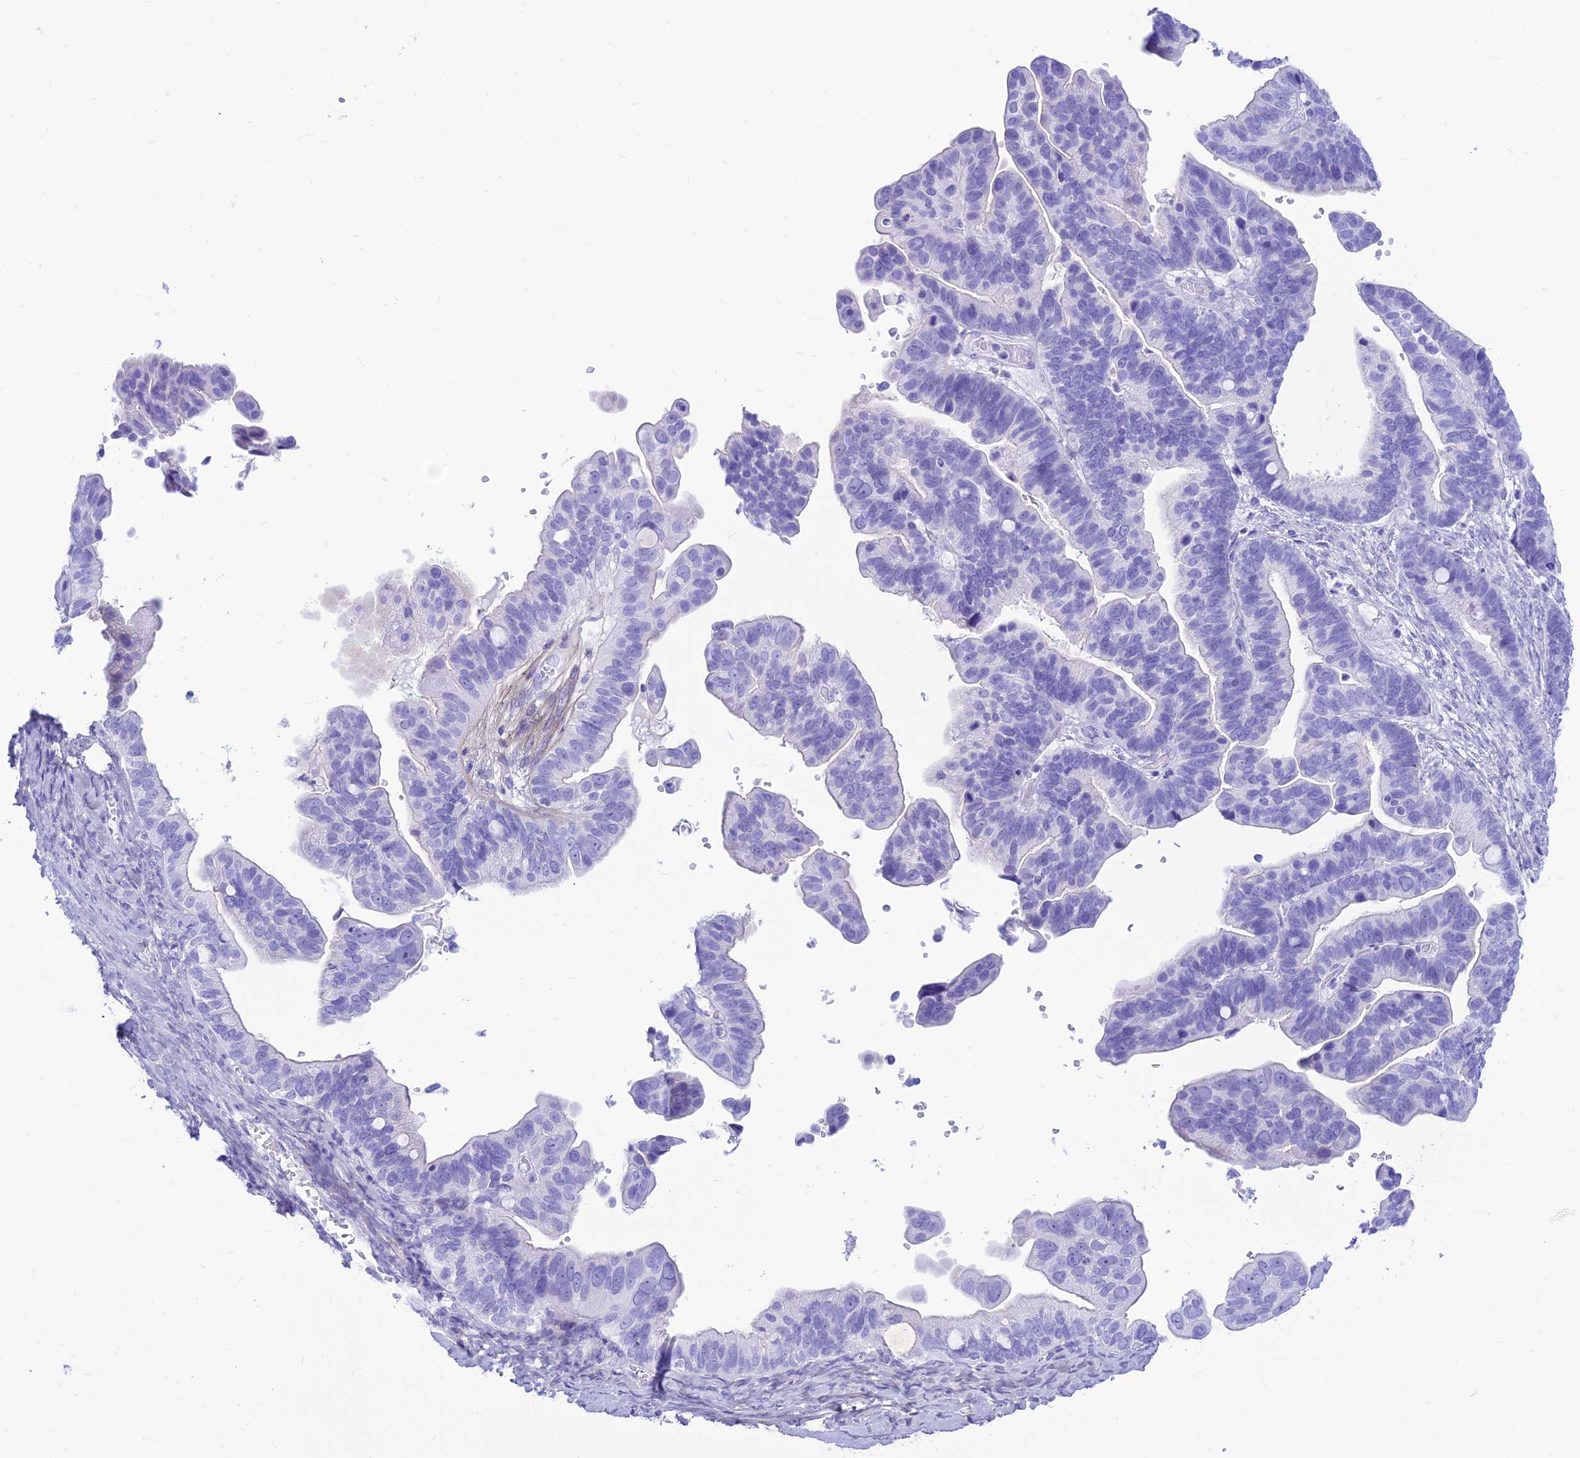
{"staining": {"intensity": "negative", "quantity": "none", "location": "none"}, "tissue": "ovarian cancer", "cell_type": "Tumor cells", "image_type": "cancer", "snomed": [{"axis": "morphology", "description": "Cystadenocarcinoma, serous, NOS"}, {"axis": "topography", "description": "Ovary"}], "caption": "Immunohistochemical staining of ovarian cancer demonstrates no significant positivity in tumor cells. Nuclei are stained in blue.", "gene": "PRNP", "patient": {"sex": "female", "age": 56}}